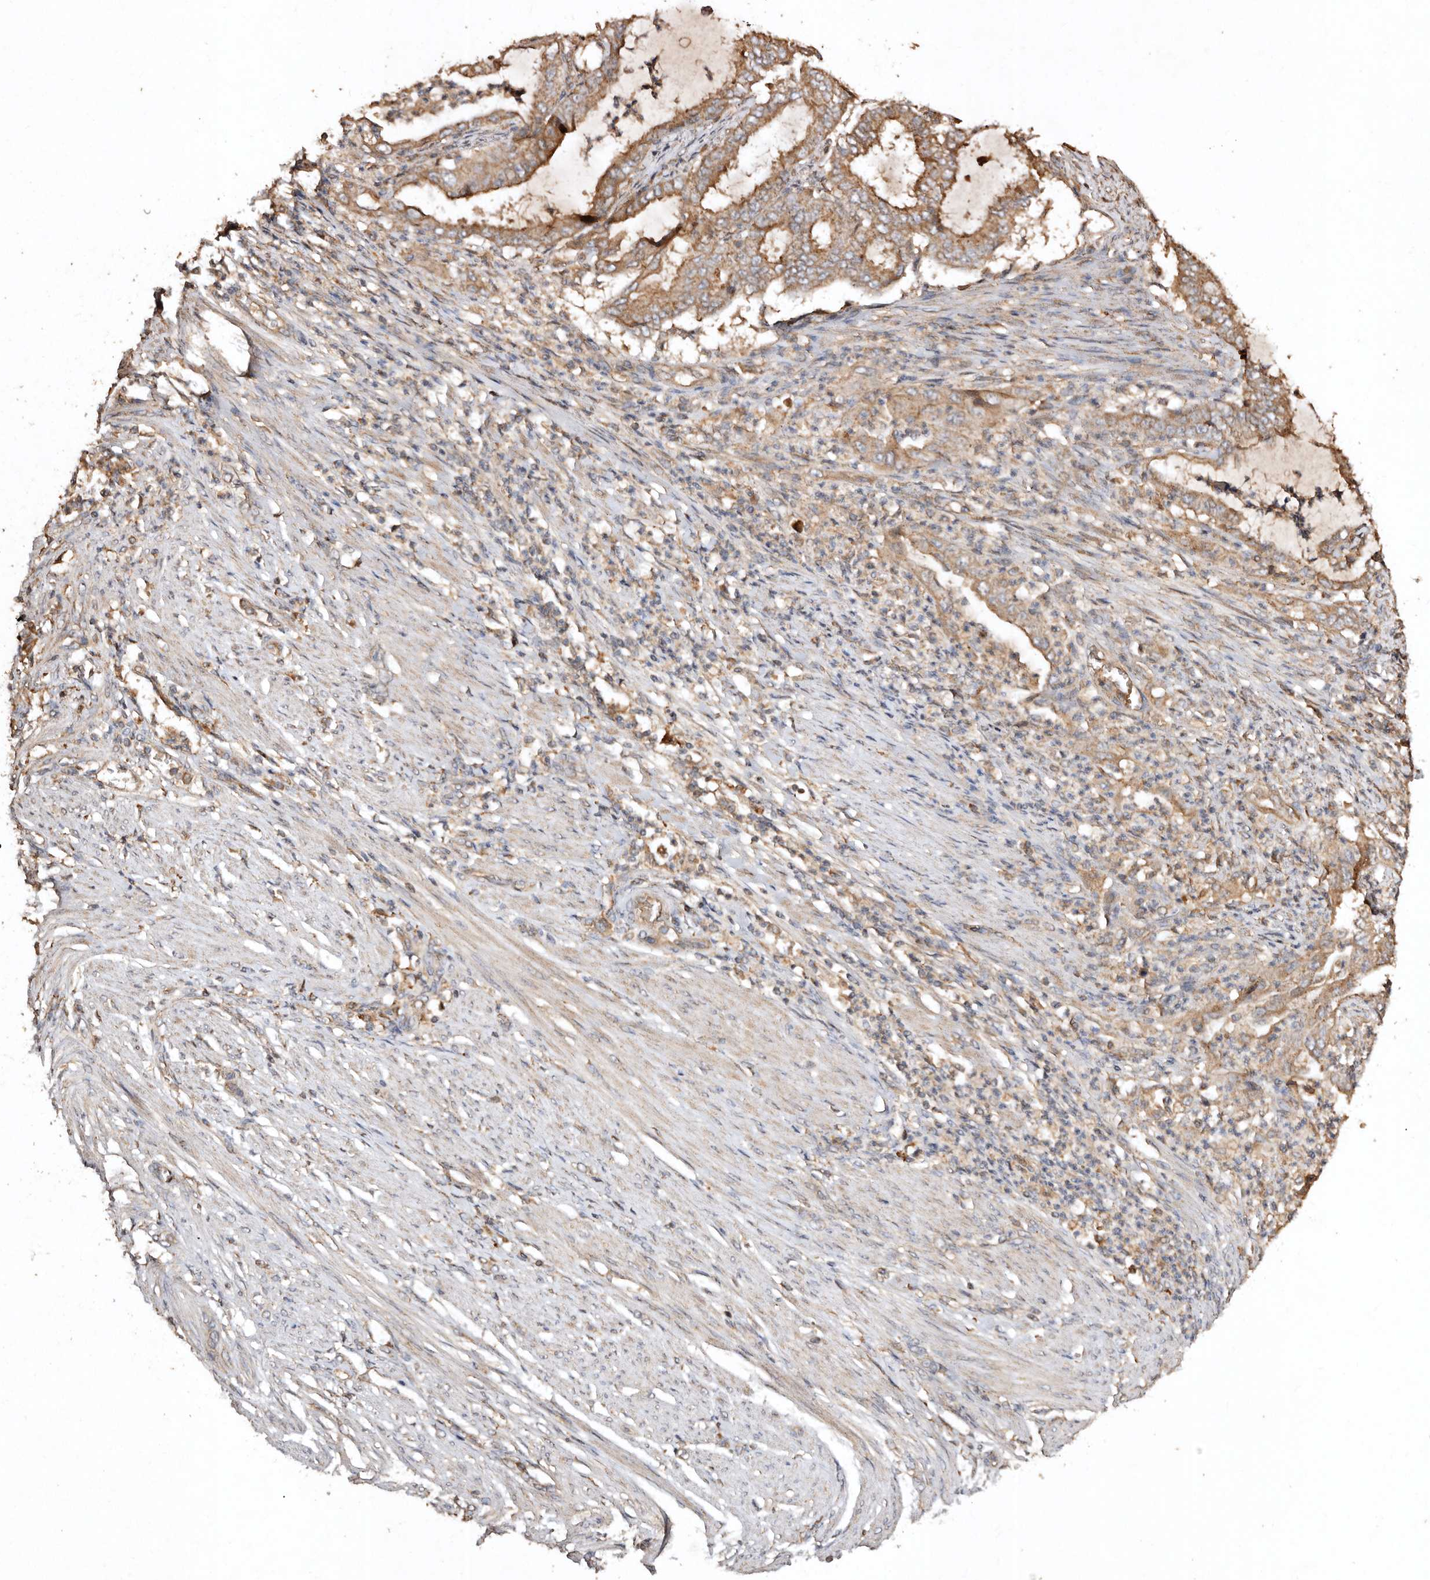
{"staining": {"intensity": "moderate", "quantity": ">75%", "location": "cytoplasmic/membranous"}, "tissue": "endometrial cancer", "cell_type": "Tumor cells", "image_type": "cancer", "snomed": [{"axis": "morphology", "description": "Adenocarcinoma, NOS"}, {"axis": "topography", "description": "Endometrium"}], "caption": "Human adenocarcinoma (endometrial) stained with a protein marker exhibits moderate staining in tumor cells.", "gene": "FARS2", "patient": {"sex": "female", "age": 51}}